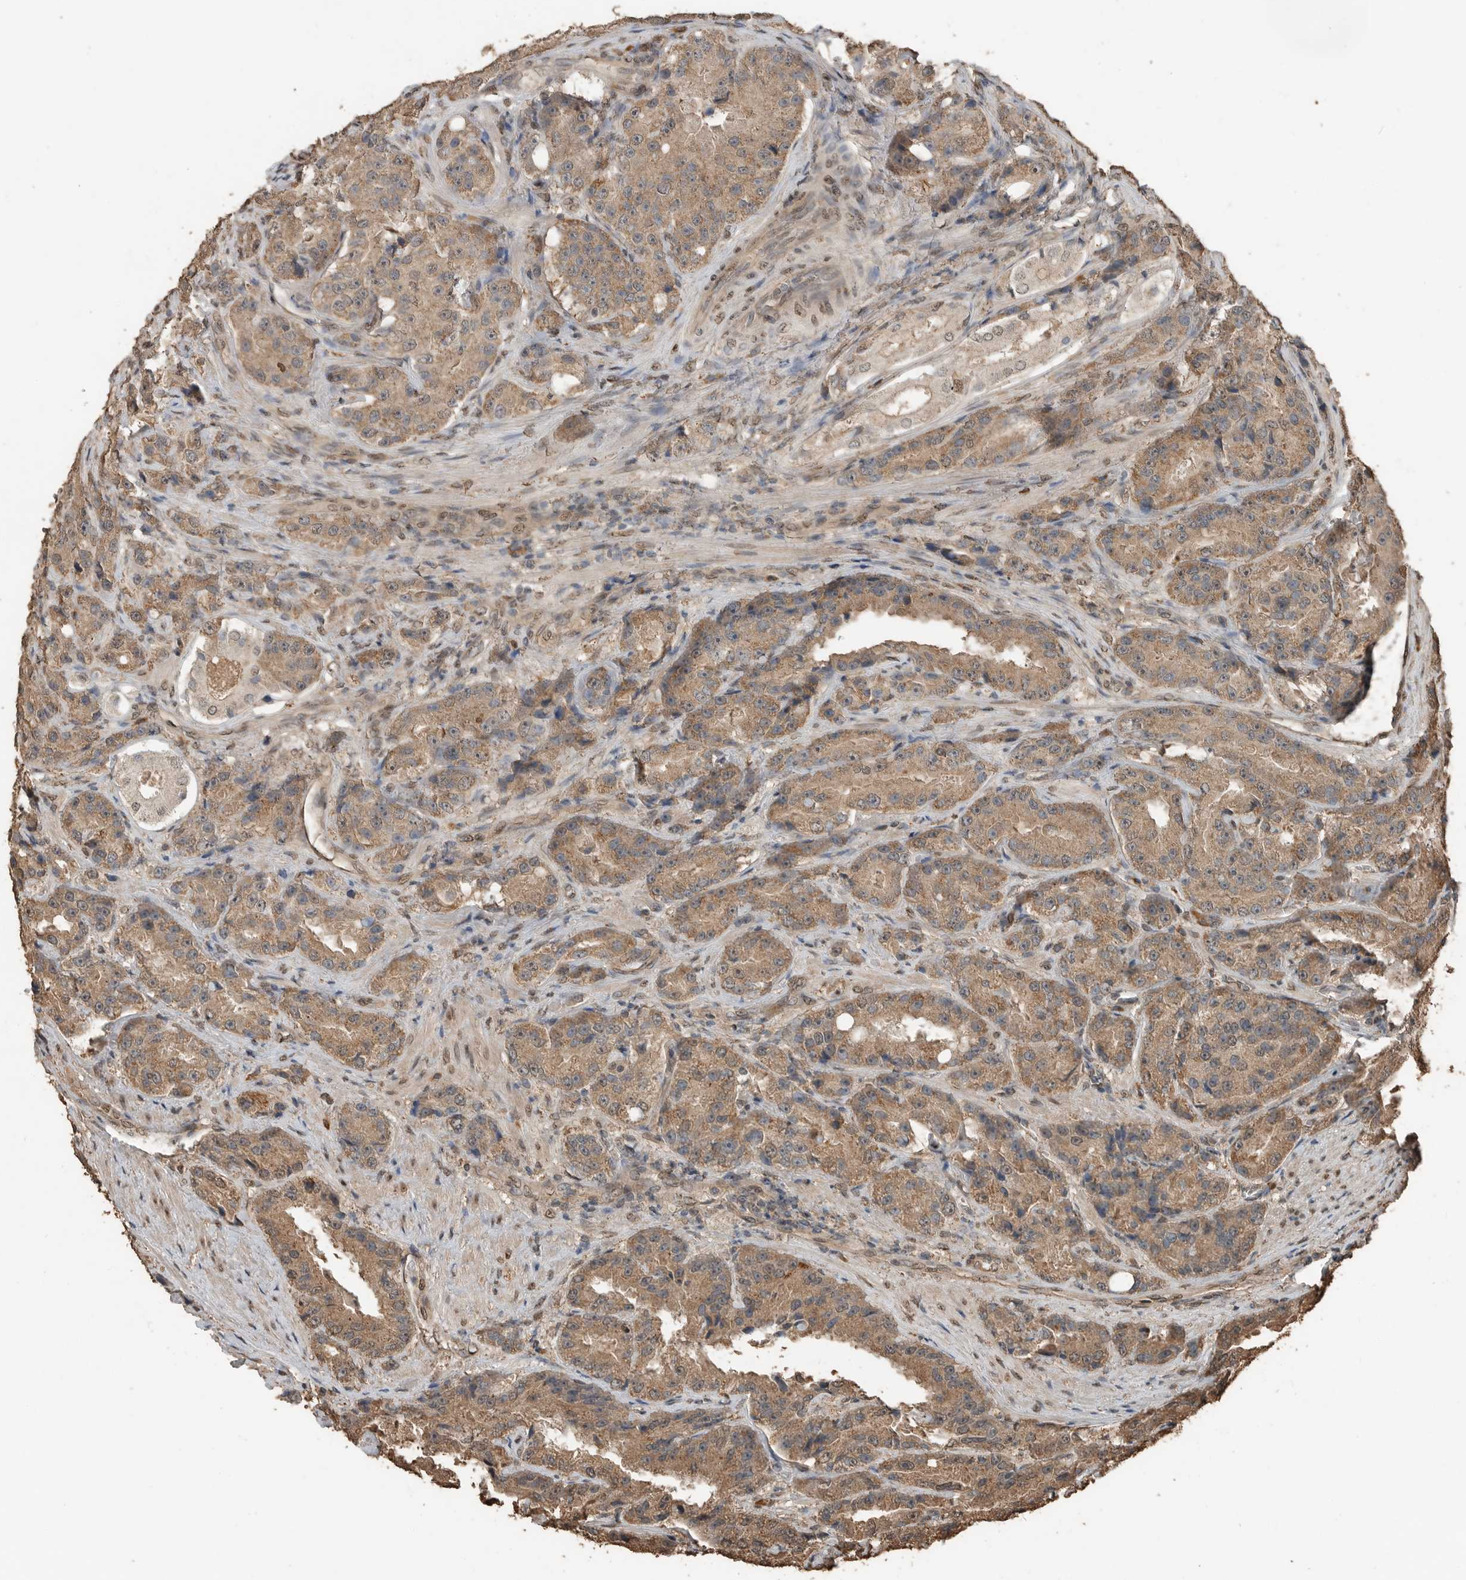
{"staining": {"intensity": "moderate", "quantity": ">75%", "location": "cytoplasmic/membranous"}, "tissue": "prostate cancer", "cell_type": "Tumor cells", "image_type": "cancer", "snomed": [{"axis": "morphology", "description": "Adenocarcinoma, High grade"}, {"axis": "topography", "description": "Prostate"}], "caption": "The image shows a brown stain indicating the presence of a protein in the cytoplasmic/membranous of tumor cells in high-grade adenocarcinoma (prostate).", "gene": "BLZF1", "patient": {"sex": "male", "age": 60}}